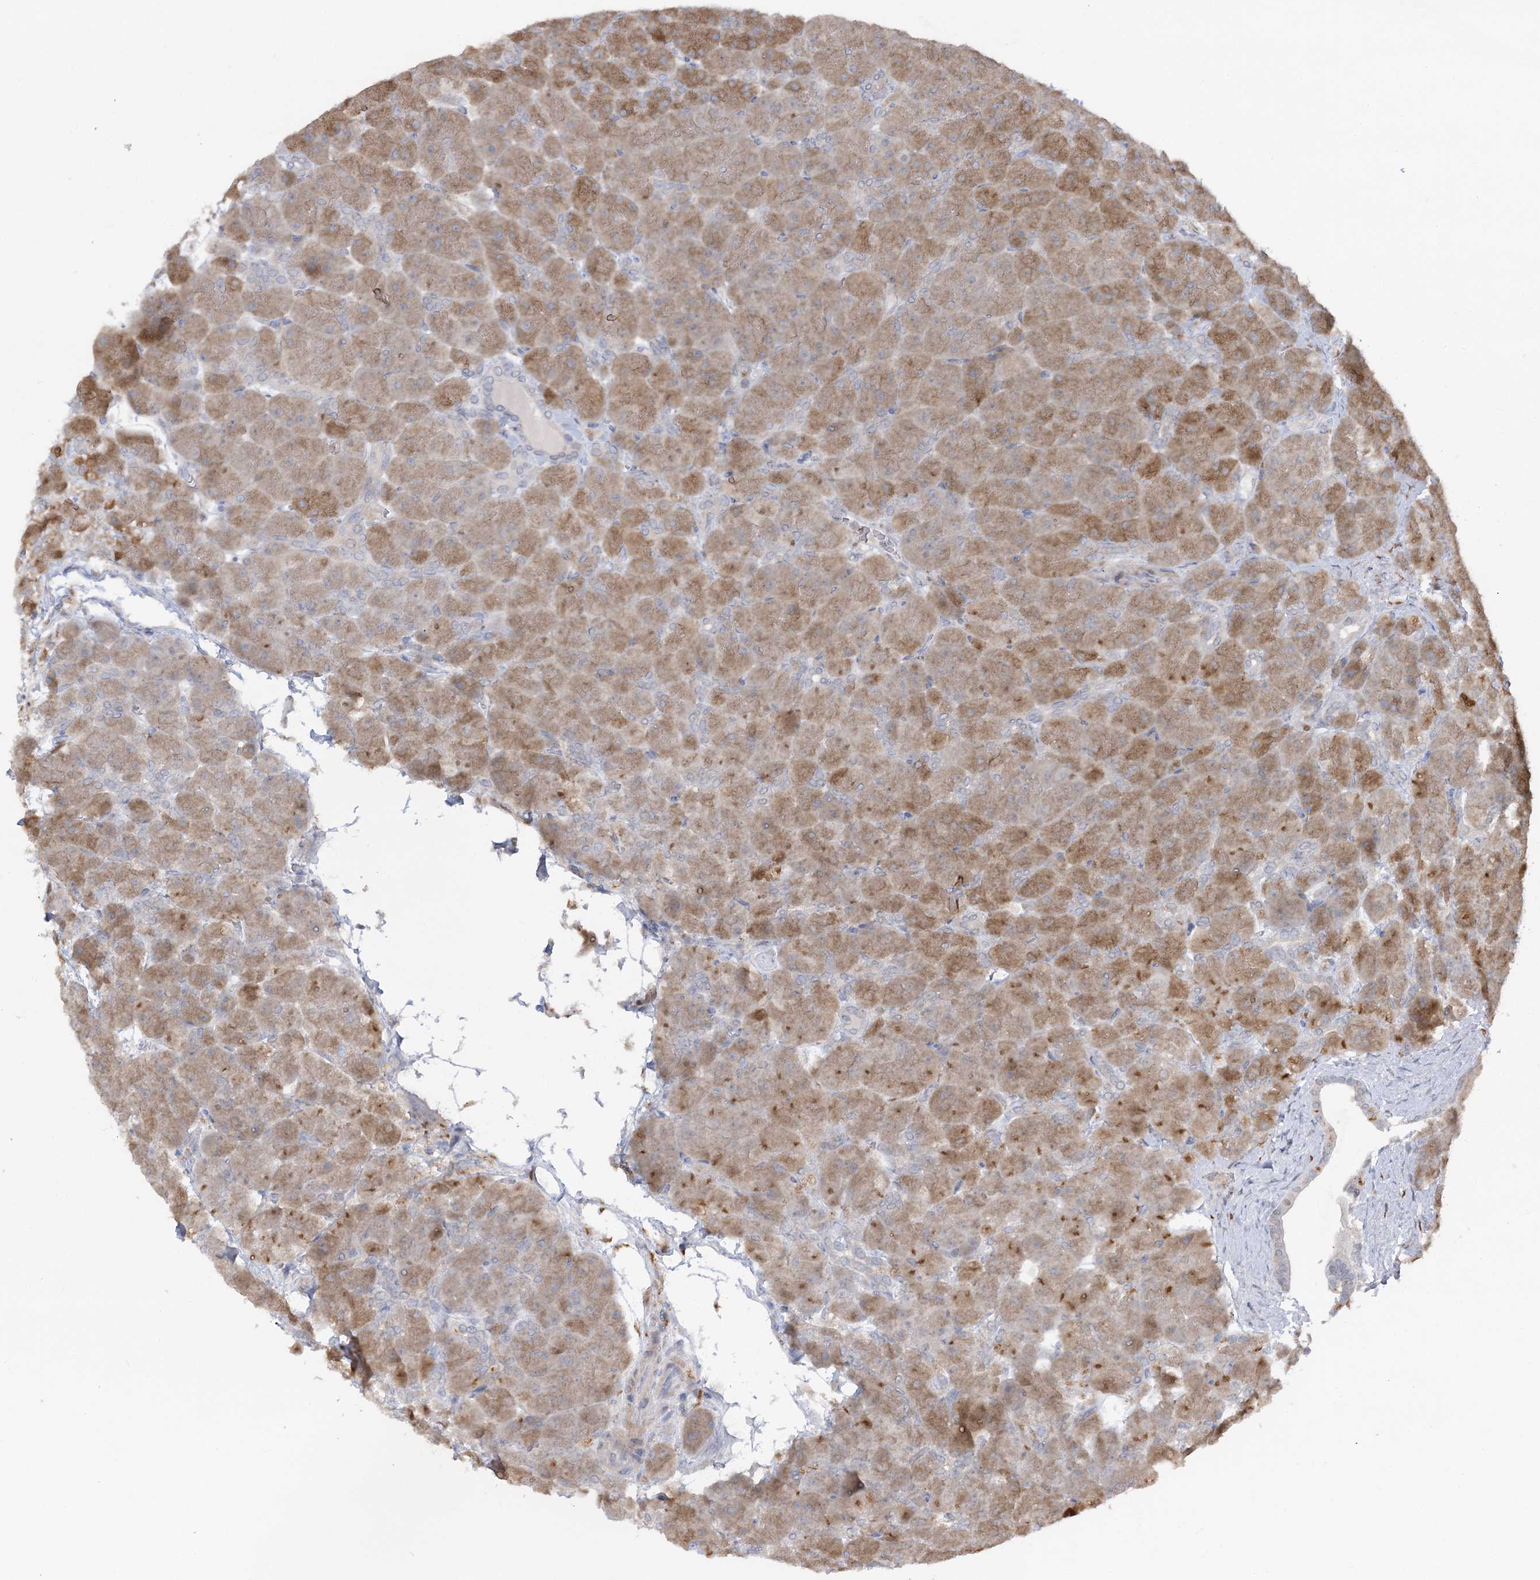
{"staining": {"intensity": "moderate", "quantity": "25%-75%", "location": "cytoplasmic/membranous"}, "tissue": "pancreas", "cell_type": "Exocrine glandular cells", "image_type": "normal", "snomed": [{"axis": "morphology", "description": "Normal tissue, NOS"}, {"axis": "topography", "description": "Pancreas"}], "caption": "Protein expression analysis of unremarkable human pancreas reveals moderate cytoplasmic/membranous staining in about 25%-75% of exocrine glandular cells. (DAB = brown stain, brightfield microscopy at high magnification).", "gene": "TRAF3IP1", "patient": {"sex": "male", "age": 66}}